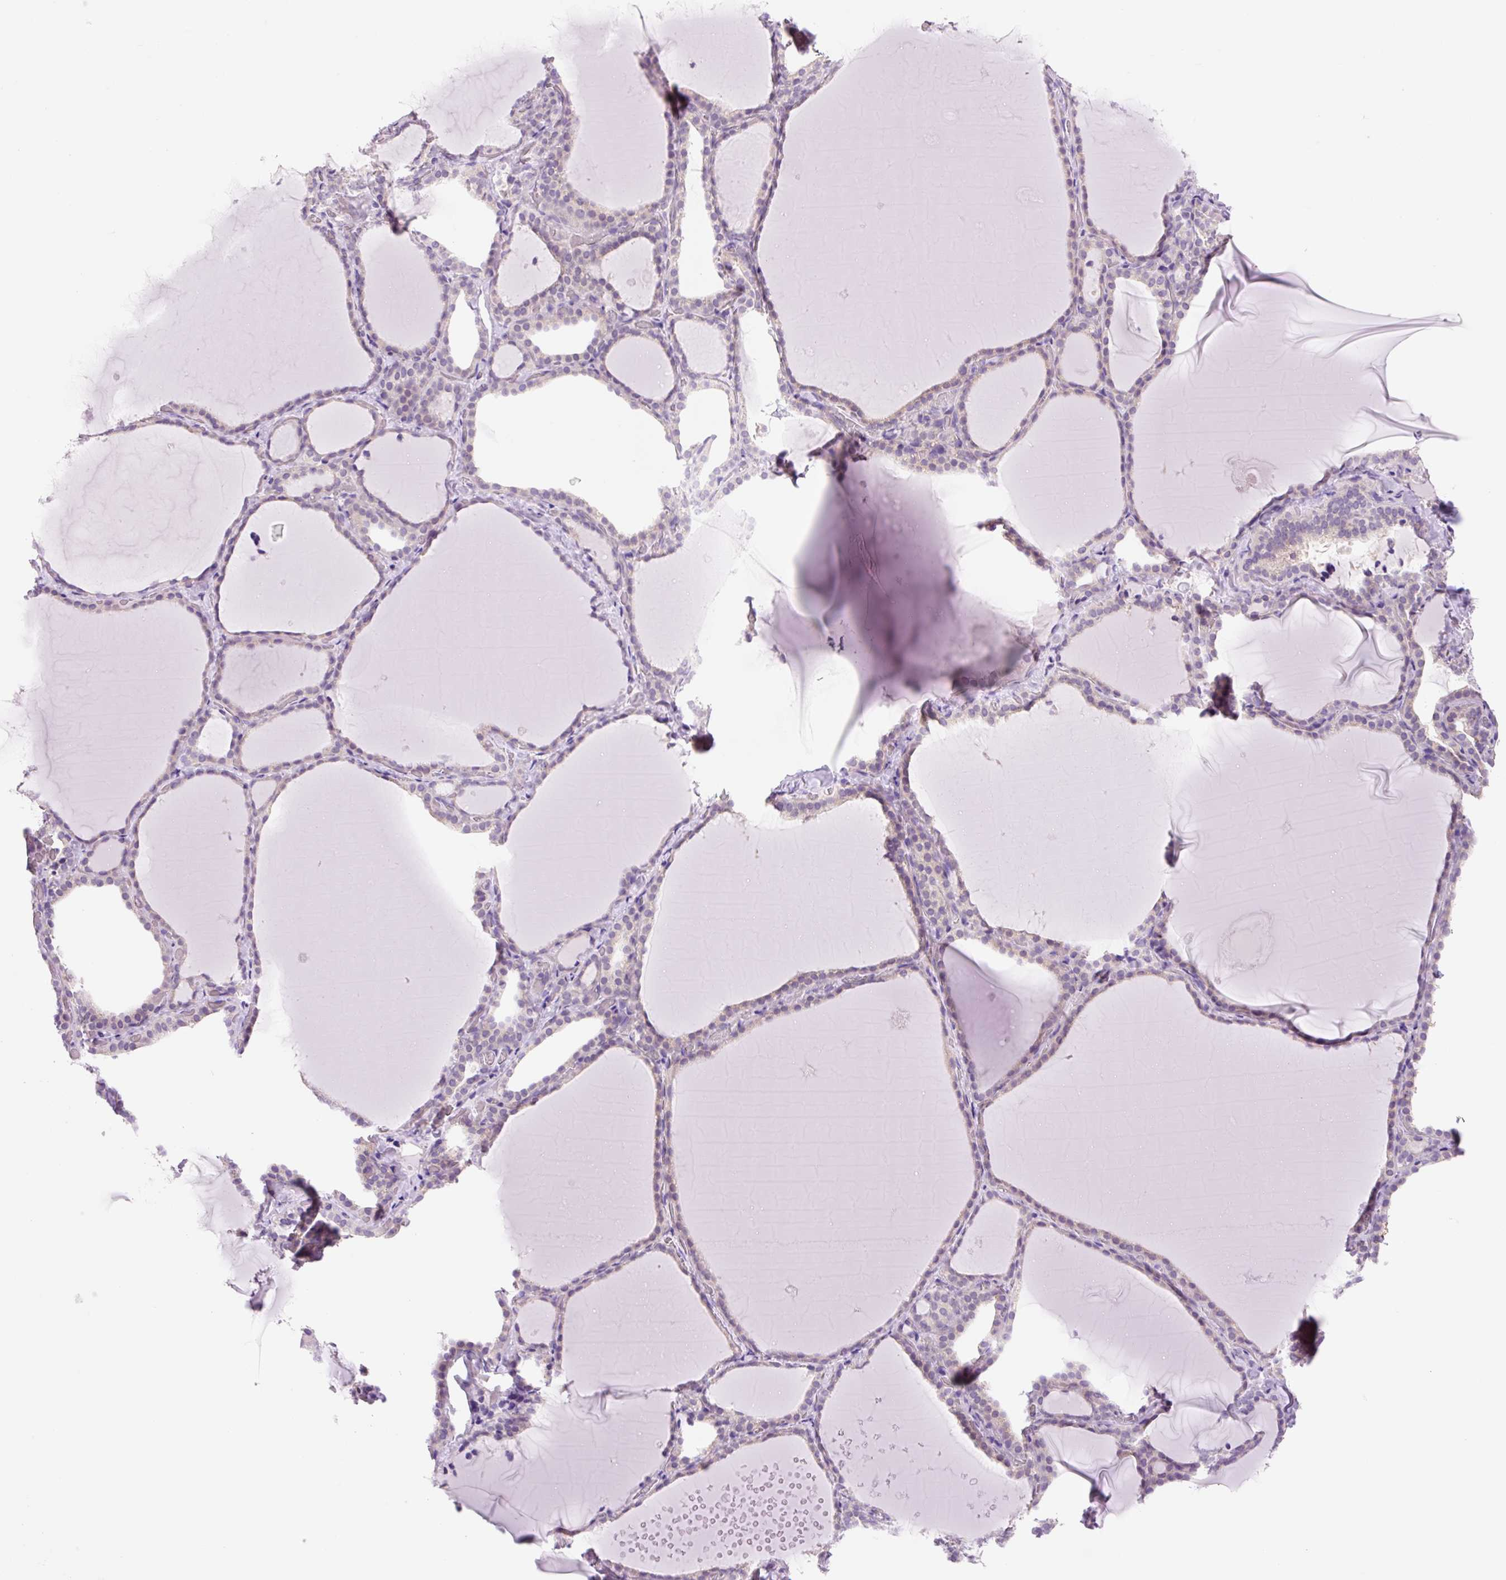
{"staining": {"intensity": "negative", "quantity": "none", "location": "none"}, "tissue": "thyroid gland", "cell_type": "Glandular cells", "image_type": "normal", "snomed": [{"axis": "morphology", "description": "Normal tissue, NOS"}, {"axis": "topography", "description": "Thyroid gland"}], "caption": "Immunohistochemistry (IHC) image of unremarkable human thyroid gland stained for a protein (brown), which exhibits no expression in glandular cells.", "gene": "CELF6", "patient": {"sex": "female", "age": 22}}